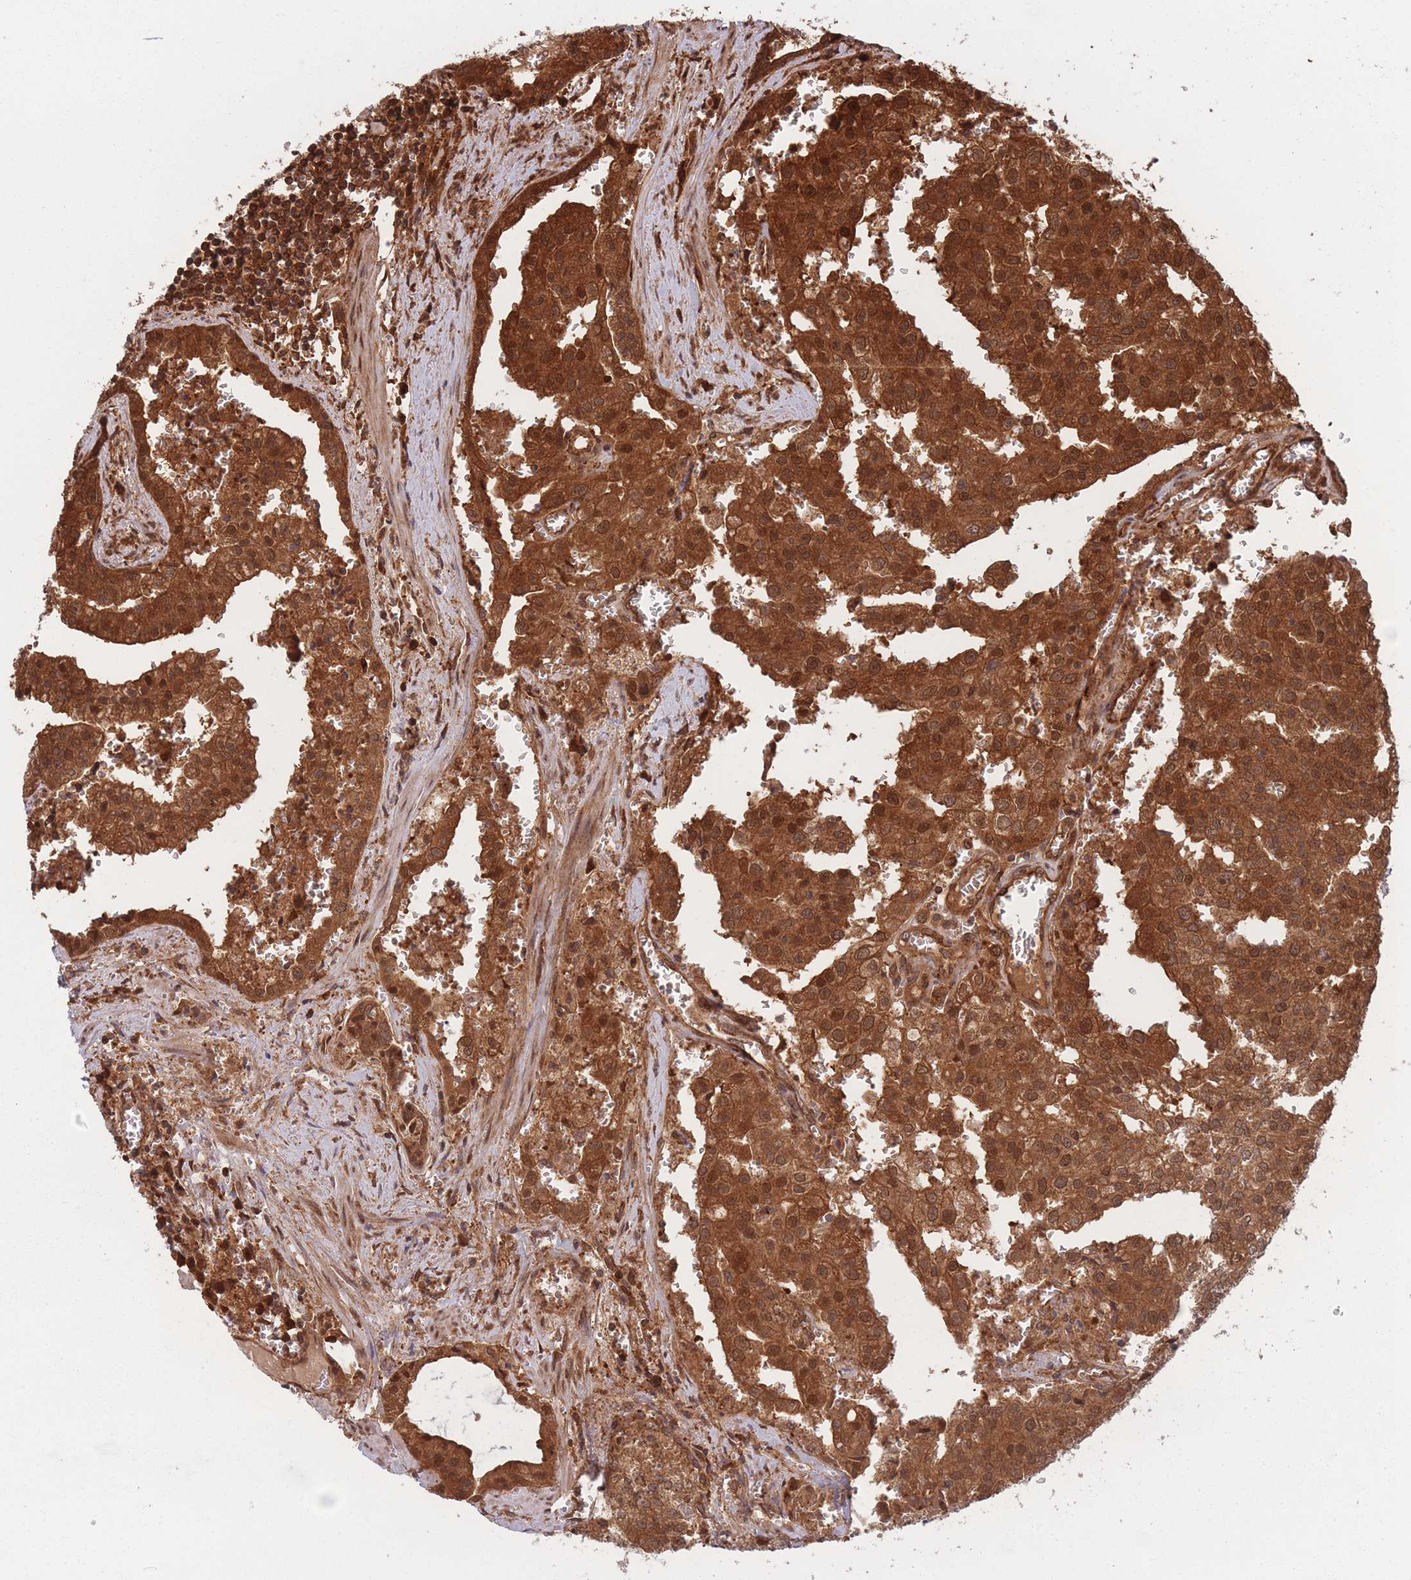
{"staining": {"intensity": "strong", "quantity": ">75%", "location": "cytoplasmic/membranous,nuclear"}, "tissue": "prostate cancer", "cell_type": "Tumor cells", "image_type": "cancer", "snomed": [{"axis": "morphology", "description": "Adenocarcinoma, High grade"}, {"axis": "topography", "description": "Prostate"}], "caption": "Prostate high-grade adenocarcinoma was stained to show a protein in brown. There is high levels of strong cytoplasmic/membranous and nuclear staining in approximately >75% of tumor cells. The staining was performed using DAB (3,3'-diaminobenzidine) to visualize the protein expression in brown, while the nuclei were stained in blue with hematoxylin (Magnification: 20x).", "gene": "PODXL2", "patient": {"sex": "male", "age": 68}}